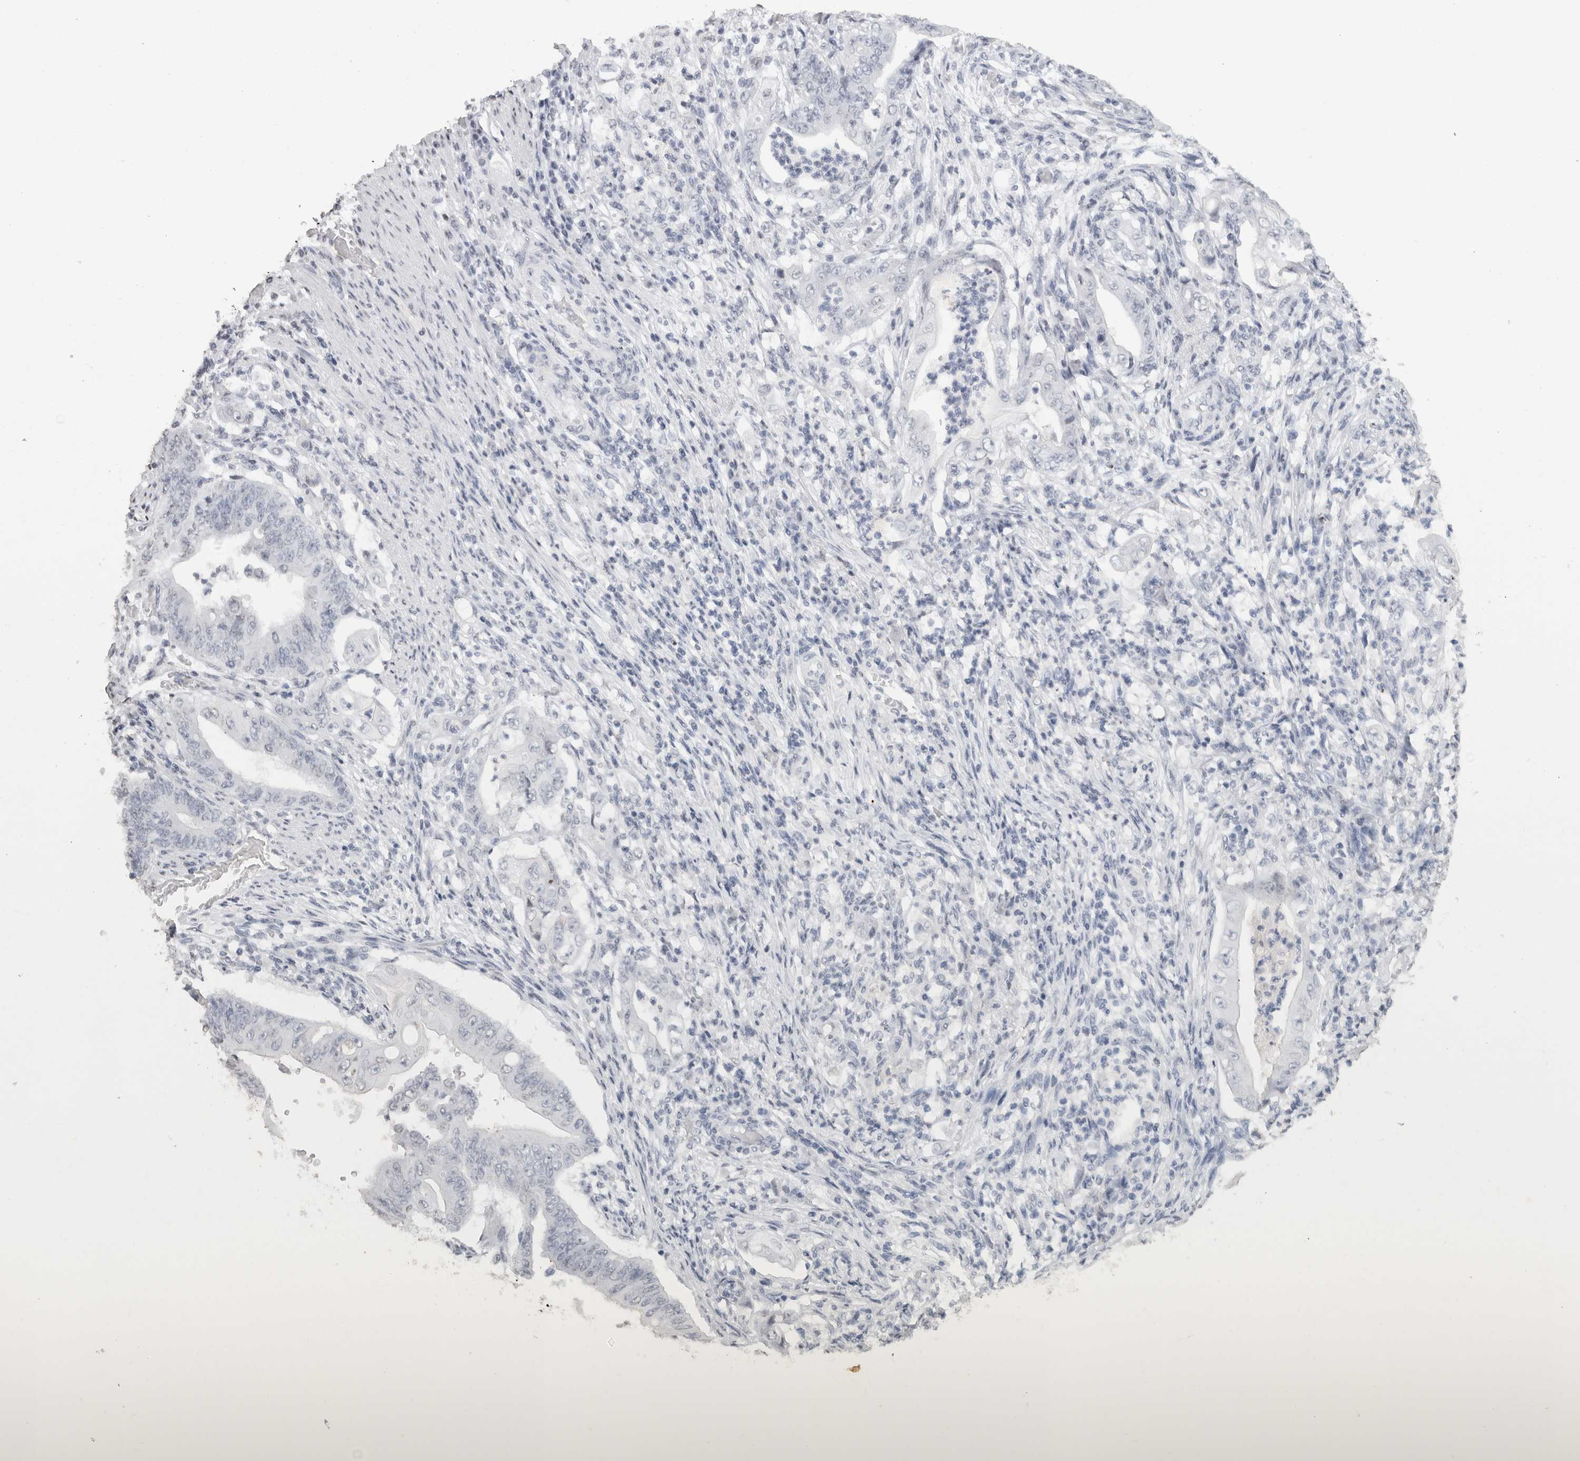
{"staining": {"intensity": "negative", "quantity": "none", "location": "none"}, "tissue": "stomach cancer", "cell_type": "Tumor cells", "image_type": "cancer", "snomed": [{"axis": "morphology", "description": "Adenocarcinoma, NOS"}, {"axis": "topography", "description": "Stomach"}], "caption": "A photomicrograph of stomach adenocarcinoma stained for a protein exhibits no brown staining in tumor cells.", "gene": "CNTN1", "patient": {"sex": "female", "age": 73}}